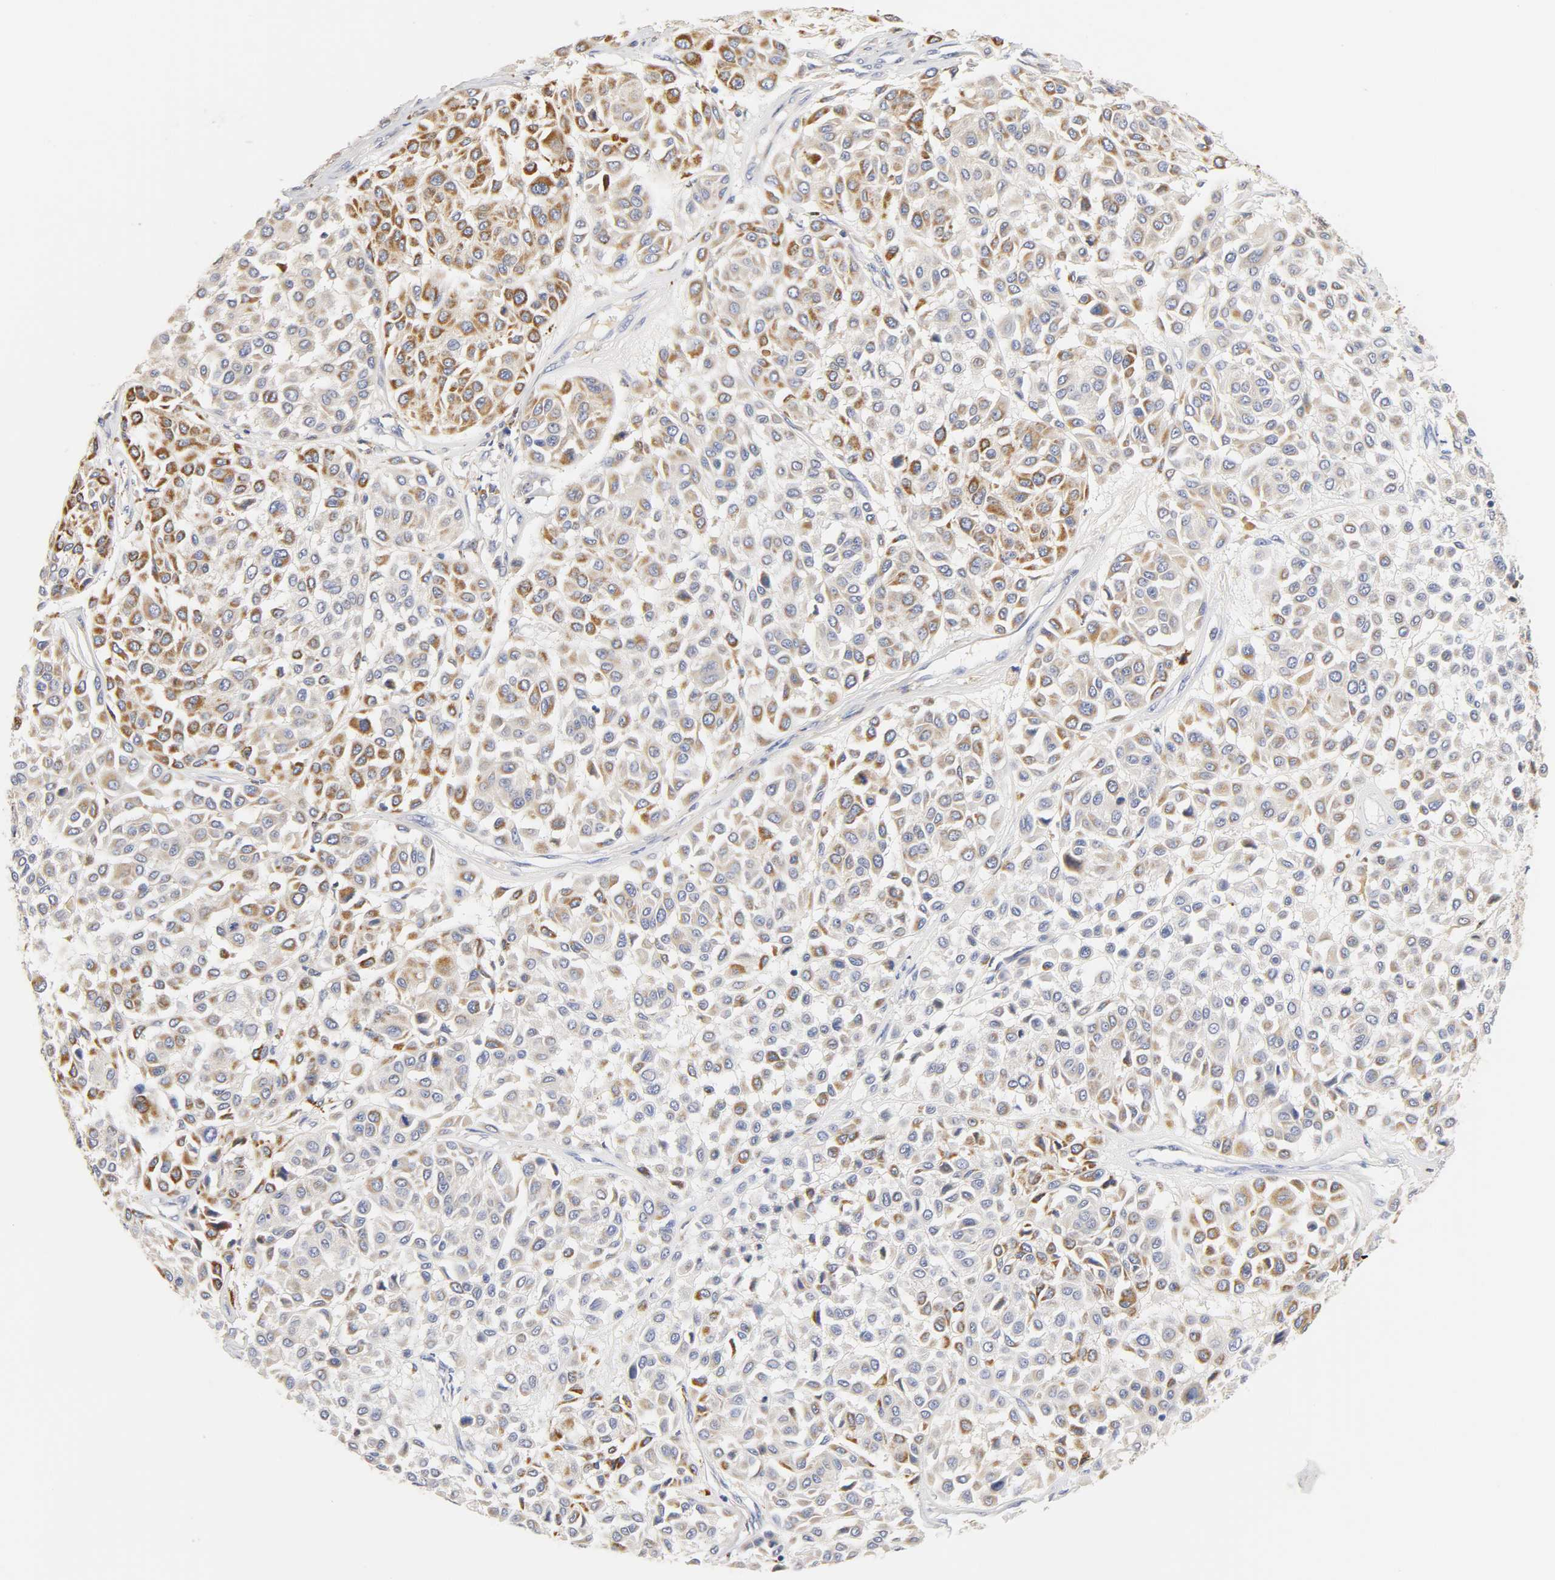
{"staining": {"intensity": "strong", "quantity": ">75%", "location": "cytoplasmic/membranous"}, "tissue": "melanoma", "cell_type": "Tumor cells", "image_type": "cancer", "snomed": [{"axis": "morphology", "description": "Malignant melanoma, Metastatic site"}, {"axis": "topography", "description": "Soft tissue"}], "caption": "IHC of human melanoma shows high levels of strong cytoplasmic/membranous staining in approximately >75% of tumor cells.", "gene": "SEMA5A", "patient": {"sex": "male", "age": 41}}